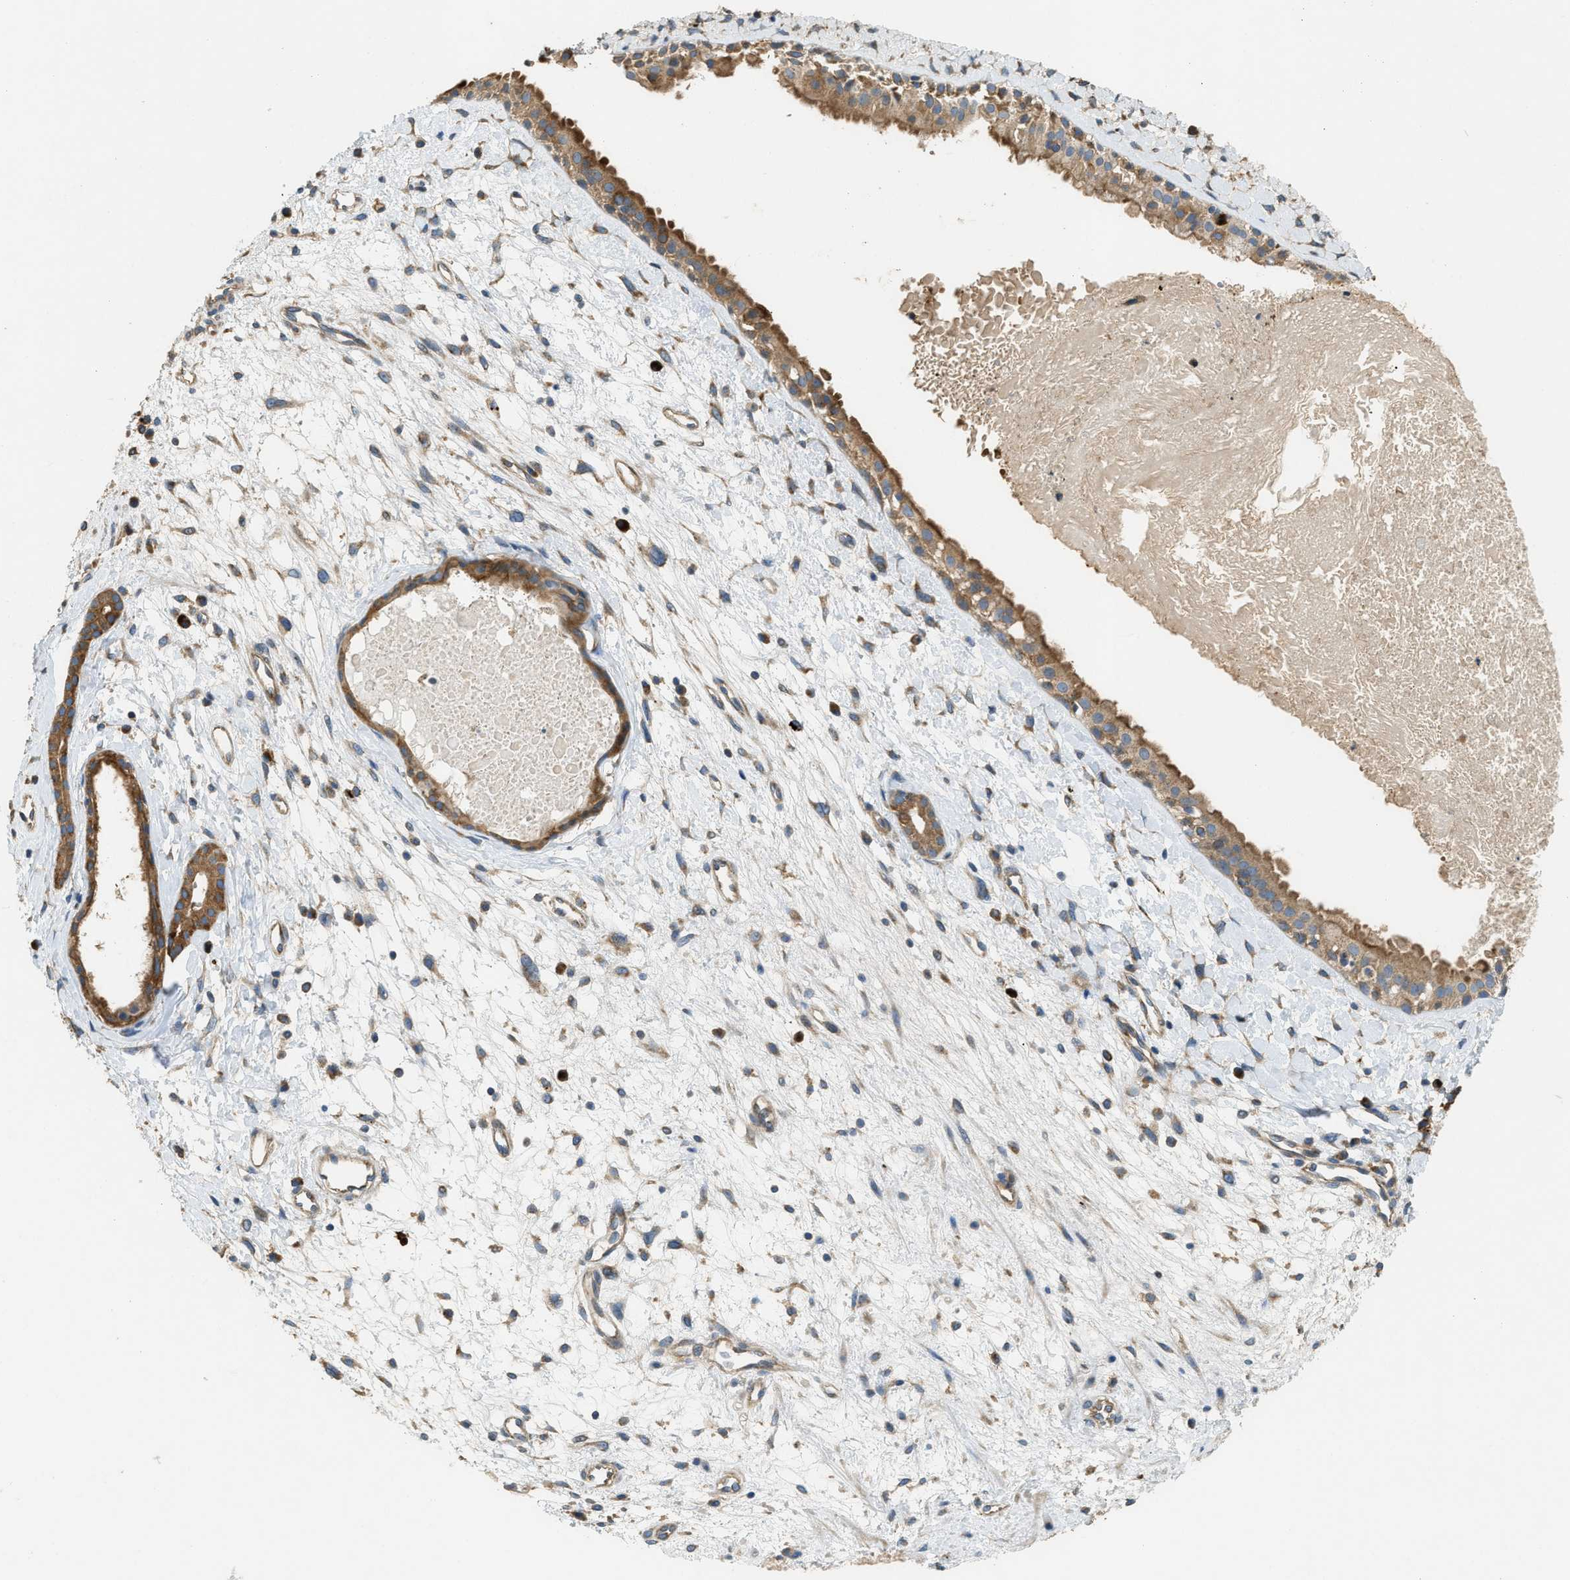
{"staining": {"intensity": "moderate", "quantity": ">75%", "location": "cytoplasmic/membranous"}, "tissue": "nasopharynx", "cell_type": "Respiratory epithelial cells", "image_type": "normal", "snomed": [{"axis": "morphology", "description": "Normal tissue, NOS"}, {"axis": "topography", "description": "Nasopharynx"}], "caption": "The micrograph reveals a brown stain indicating the presence of a protein in the cytoplasmic/membranous of respiratory epithelial cells in nasopharynx.", "gene": "TMEM68", "patient": {"sex": "male", "age": 22}}